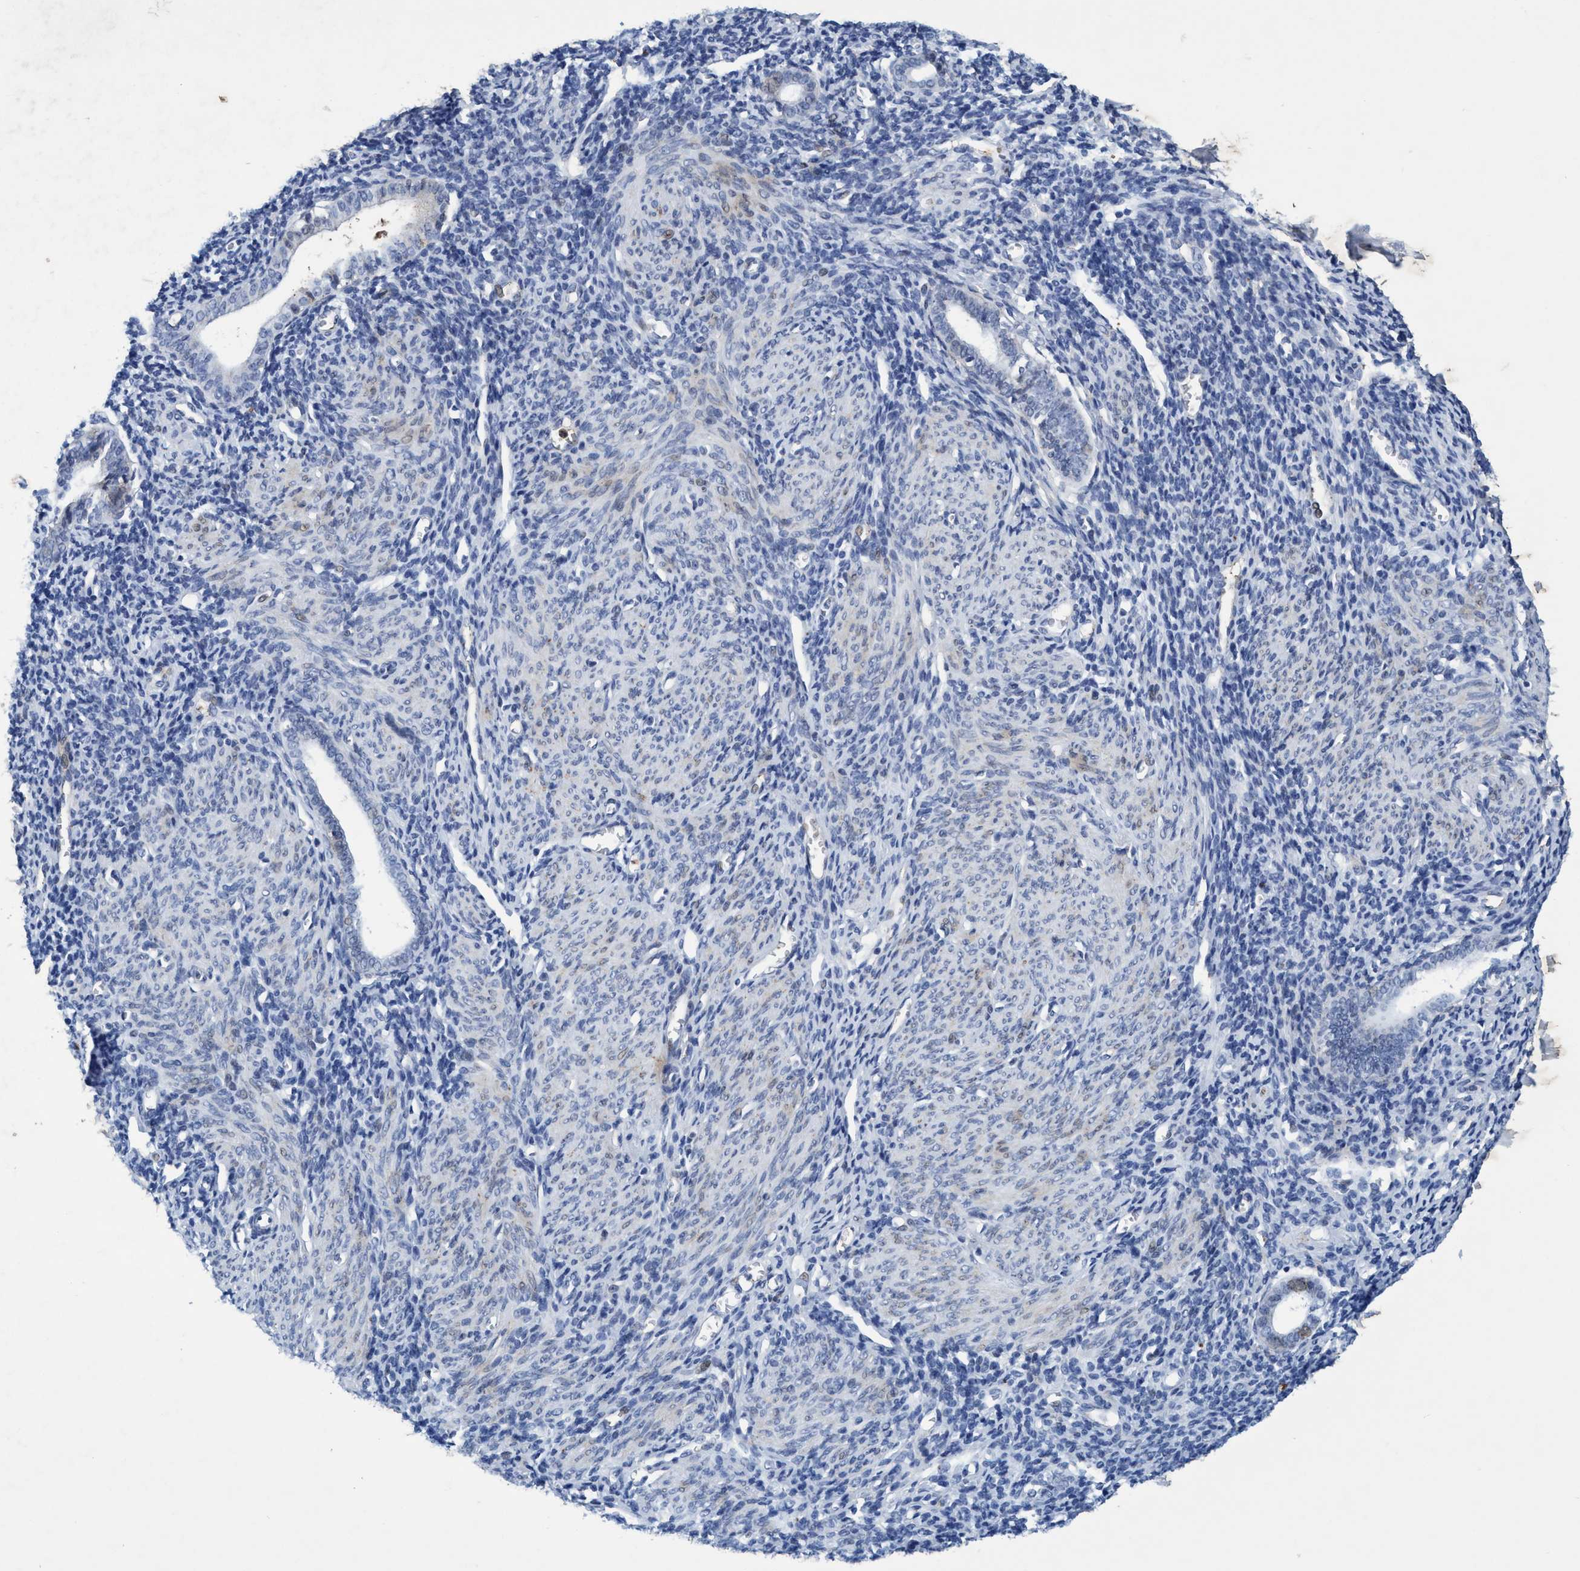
{"staining": {"intensity": "negative", "quantity": "none", "location": "none"}, "tissue": "endometrium", "cell_type": "Cells in endometrial stroma", "image_type": "normal", "snomed": [{"axis": "morphology", "description": "Normal tissue, NOS"}, {"axis": "morphology", "description": "Adenocarcinoma, NOS"}, {"axis": "topography", "description": "Endometrium"}], "caption": "High magnification brightfield microscopy of normal endometrium stained with DAB (brown) and counterstained with hematoxylin (blue): cells in endometrial stroma show no significant expression.", "gene": "GRB14", "patient": {"sex": "female", "age": 57}}